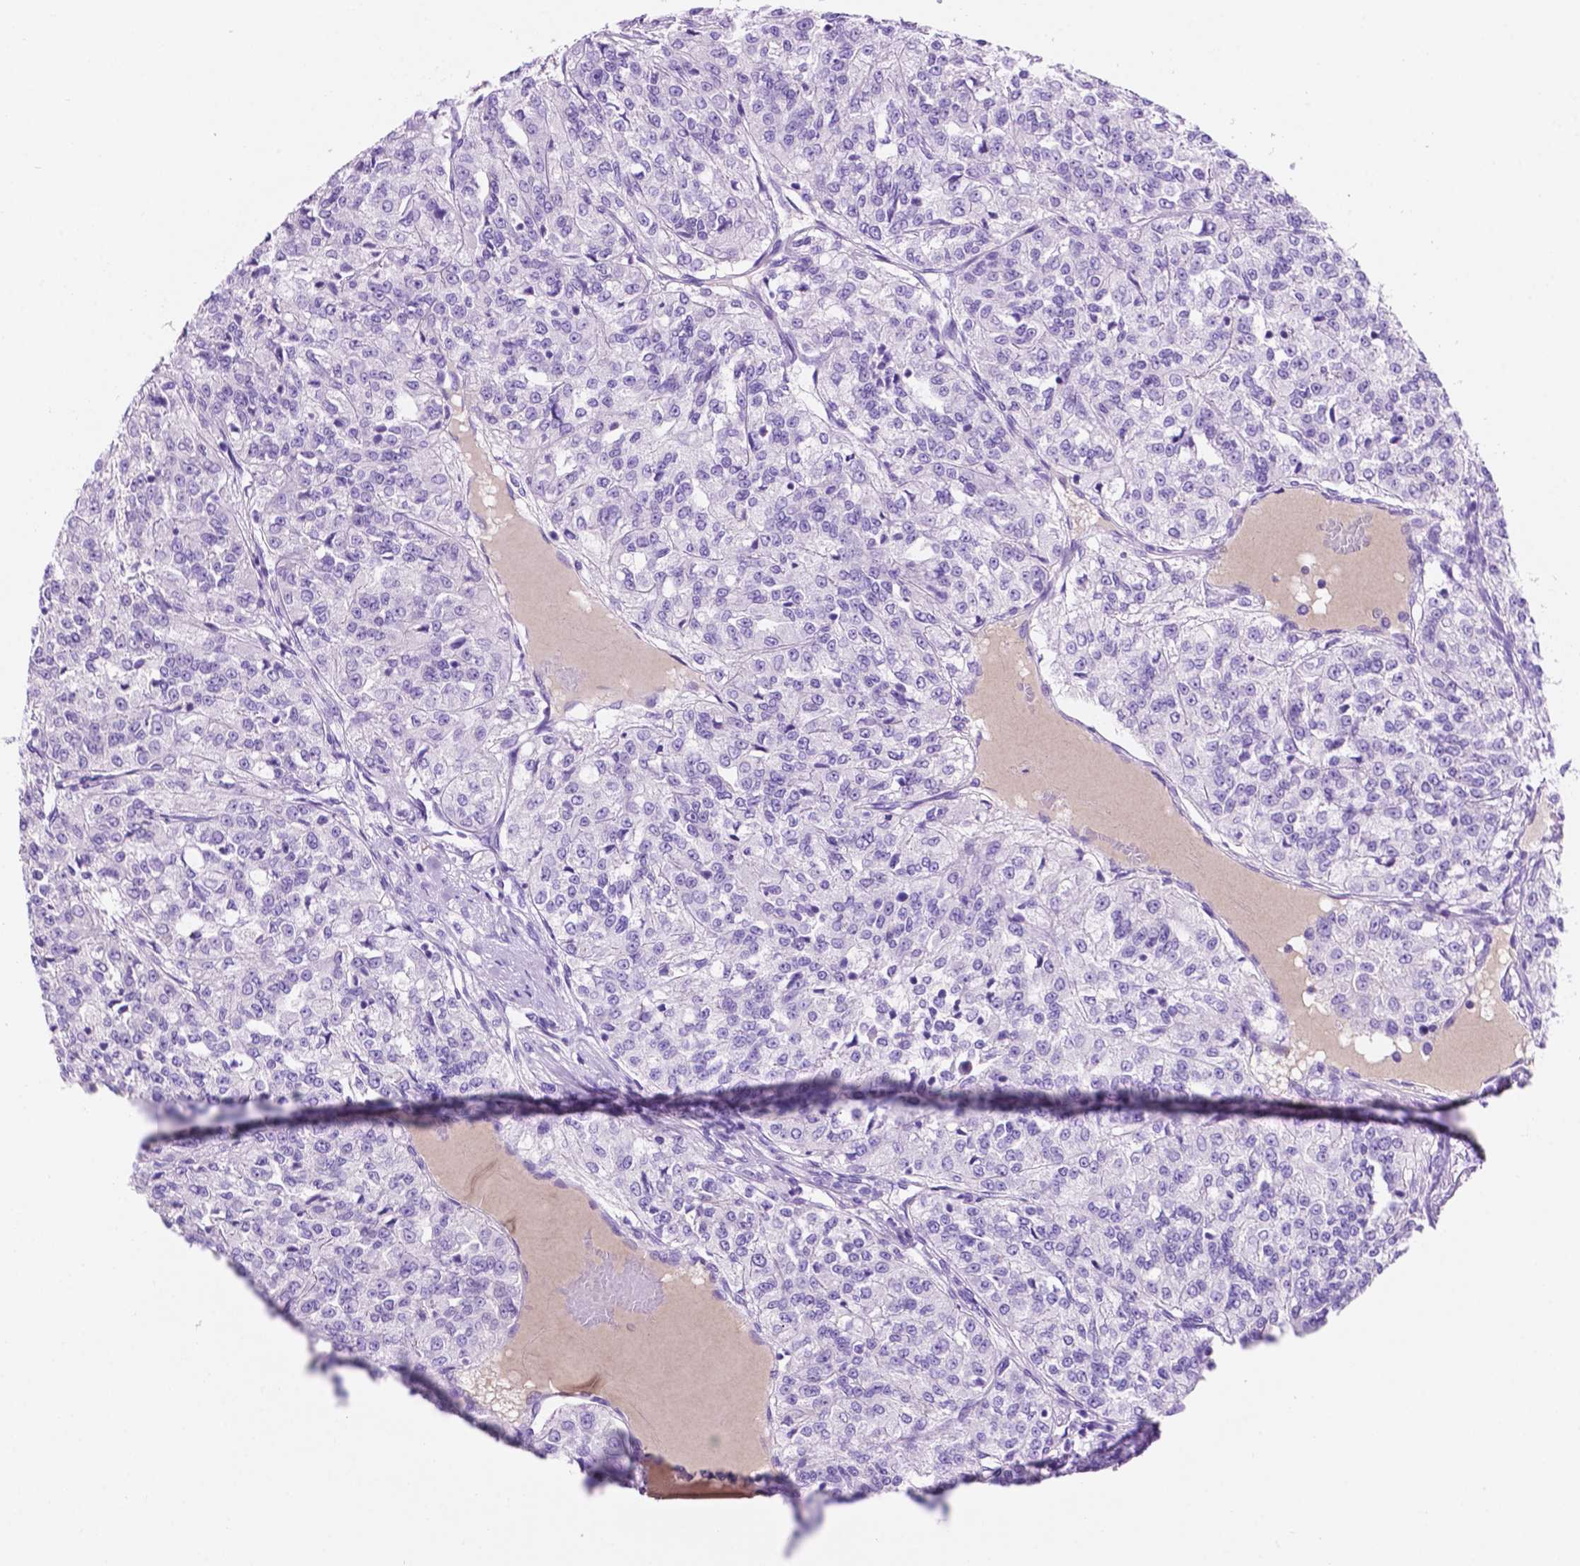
{"staining": {"intensity": "negative", "quantity": "none", "location": "none"}, "tissue": "renal cancer", "cell_type": "Tumor cells", "image_type": "cancer", "snomed": [{"axis": "morphology", "description": "Adenocarcinoma, NOS"}, {"axis": "topography", "description": "Kidney"}], "caption": "Immunohistochemistry (IHC) of human renal cancer (adenocarcinoma) displays no expression in tumor cells.", "gene": "FOXB2", "patient": {"sex": "female", "age": 63}}